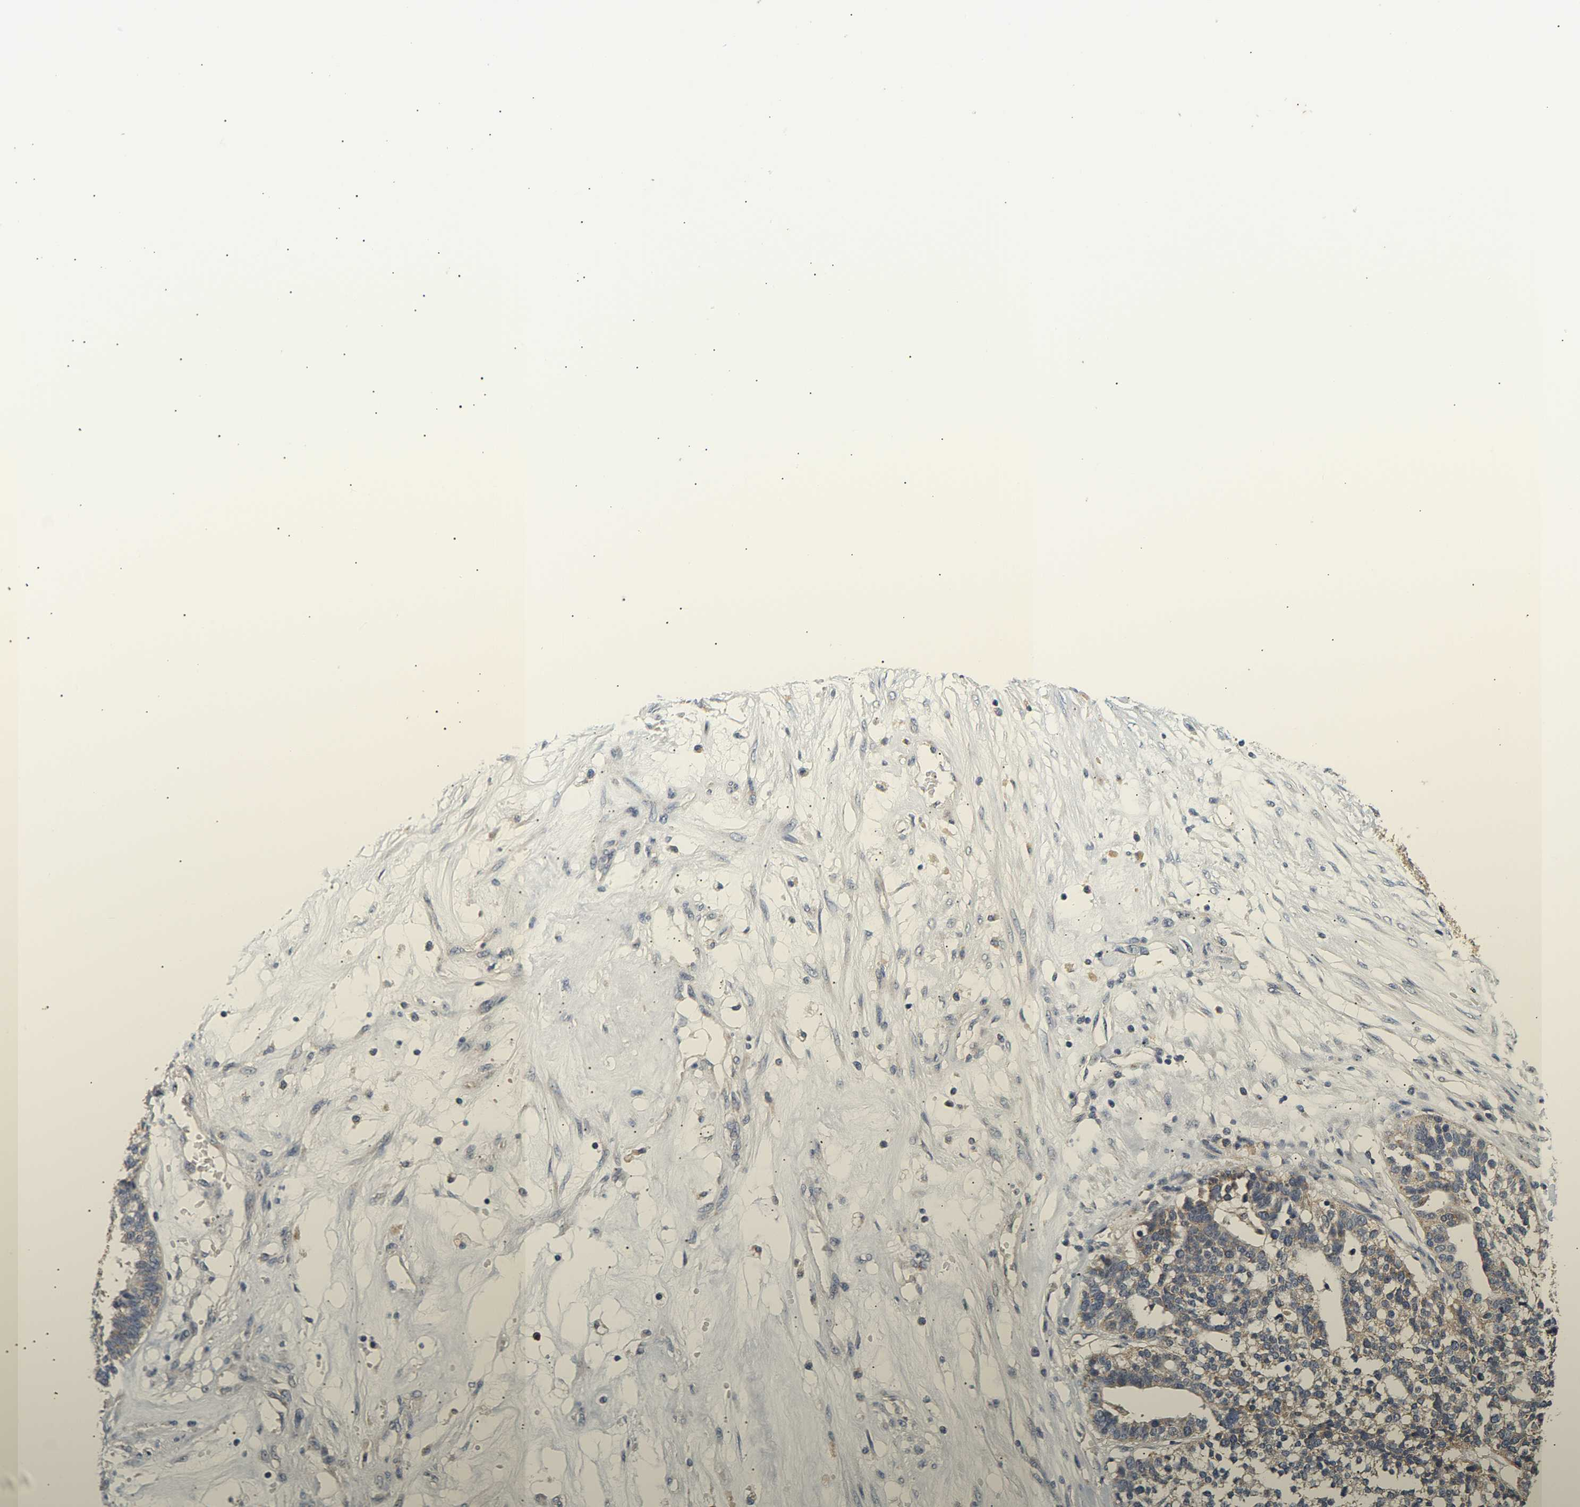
{"staining": {"intensity": "negative", "quantity": "none", "location": "none"}, "tissue": "ovarian cancer", "cell_type": "Tumor cells", "image_type": "cancer", "snomed": [{"axis": "morphology", "description": "Cystadenocarcinoma, serous, NOS"}, {"axis": "topography", "description": "Ovary"}], "caption": "Tumor cells are negative for protein expression in human ovarian cancer (serous cystadenocarcinoma).", "gene": "PPID", "patient": {"sex": "female", "age": 59}}